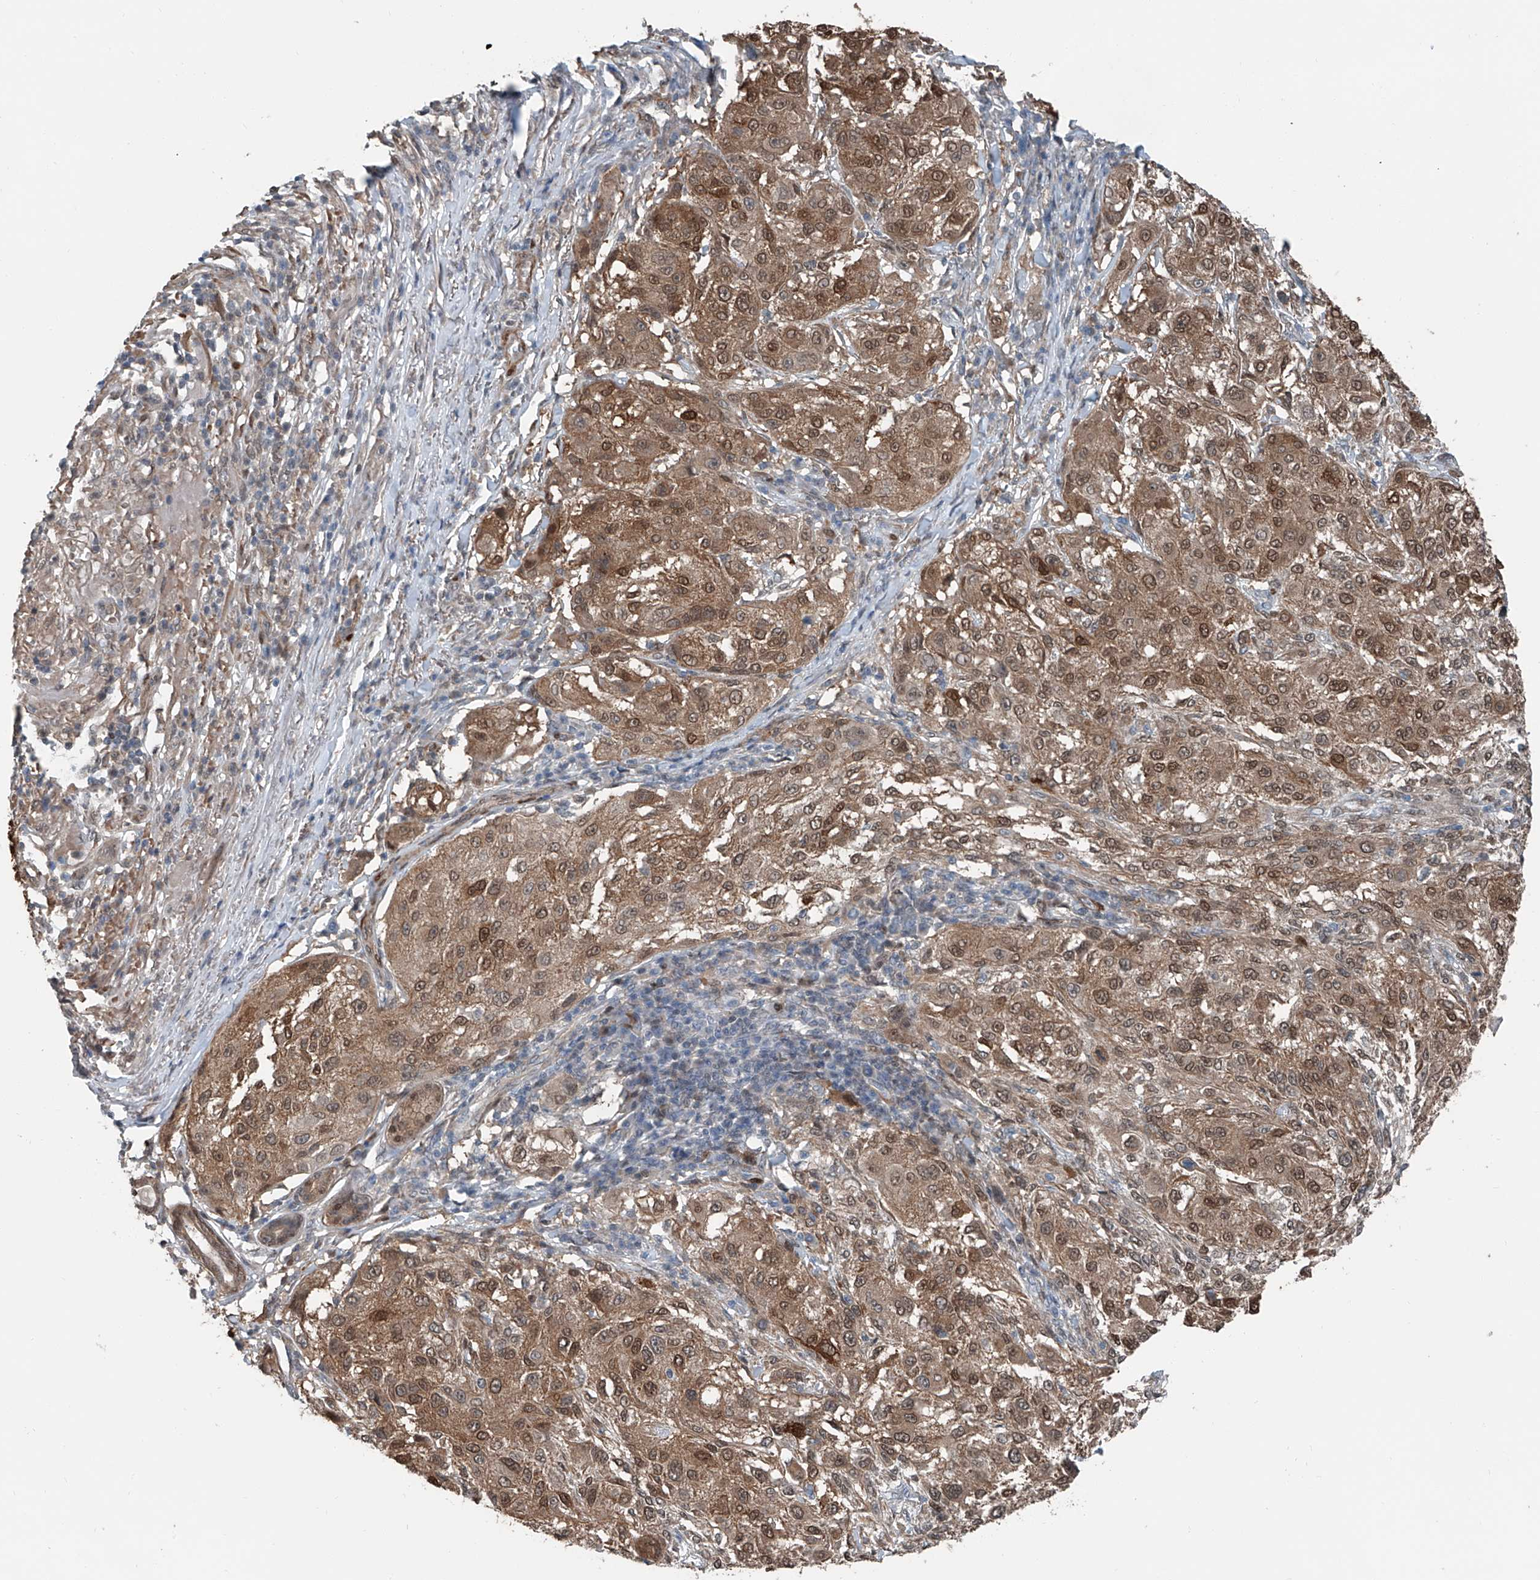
{"staining": {"intensity": "strong", "quantity": ">75%", "location": "cytoplasmic/membranous,nuclear"}, "tissue": "melanoma", "cell_type": "Tumor cells", "image_type": "cancer", "snomed": [{"axis": "morphology", "description": "Necrosis, NOS"}, {"axis": "morphology", "description": "Malignant melanoma, NOS"}, {"axis": "topography", "description": "Skin"}], "caption": "This micrograph reveals immunohistochemistry staining of melanoma, with high strong cytoplasmic/membranous and nuclear expression in about >75% of tumor cells.", "gene": "HSPA6", "patient": {"sex": "female", "age": 87}}